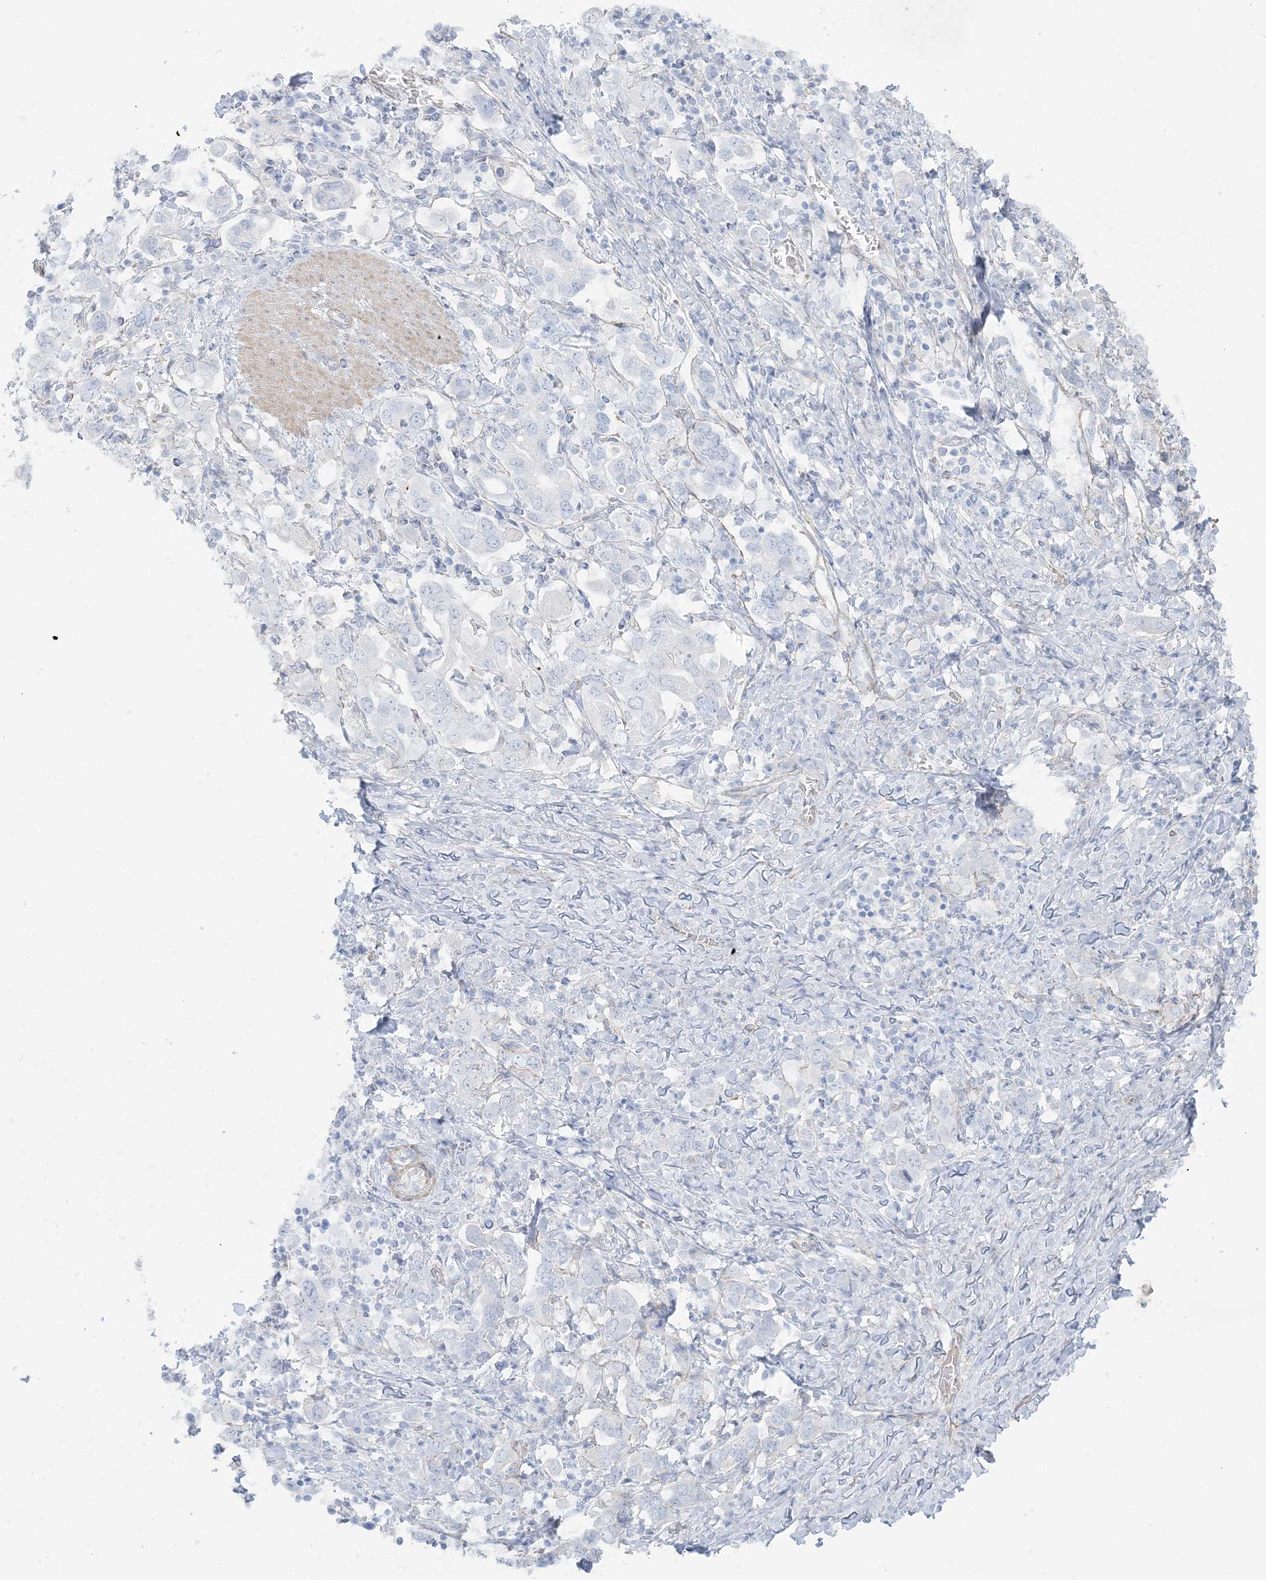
{"staining": {"intensity": "negative", "quantity": "none", "location": "none"}, "tissue": "stomach cancer", "cell_type": "Tumor cells", "image_type": "cancer", "snomed": [{"axis": "morphology", "description": "Adenocarcinoma, NOS"}, {"axis": "topography", "description": "Stomach, upper"}], "caption": "High power microscopy photomicrograph of an IHC photomicrograph of stomach adenocarcinoma, revealing no significant expression in tumor cells.", "gene": "AGXT", "patient": {"sex": "male", "age": 62}}